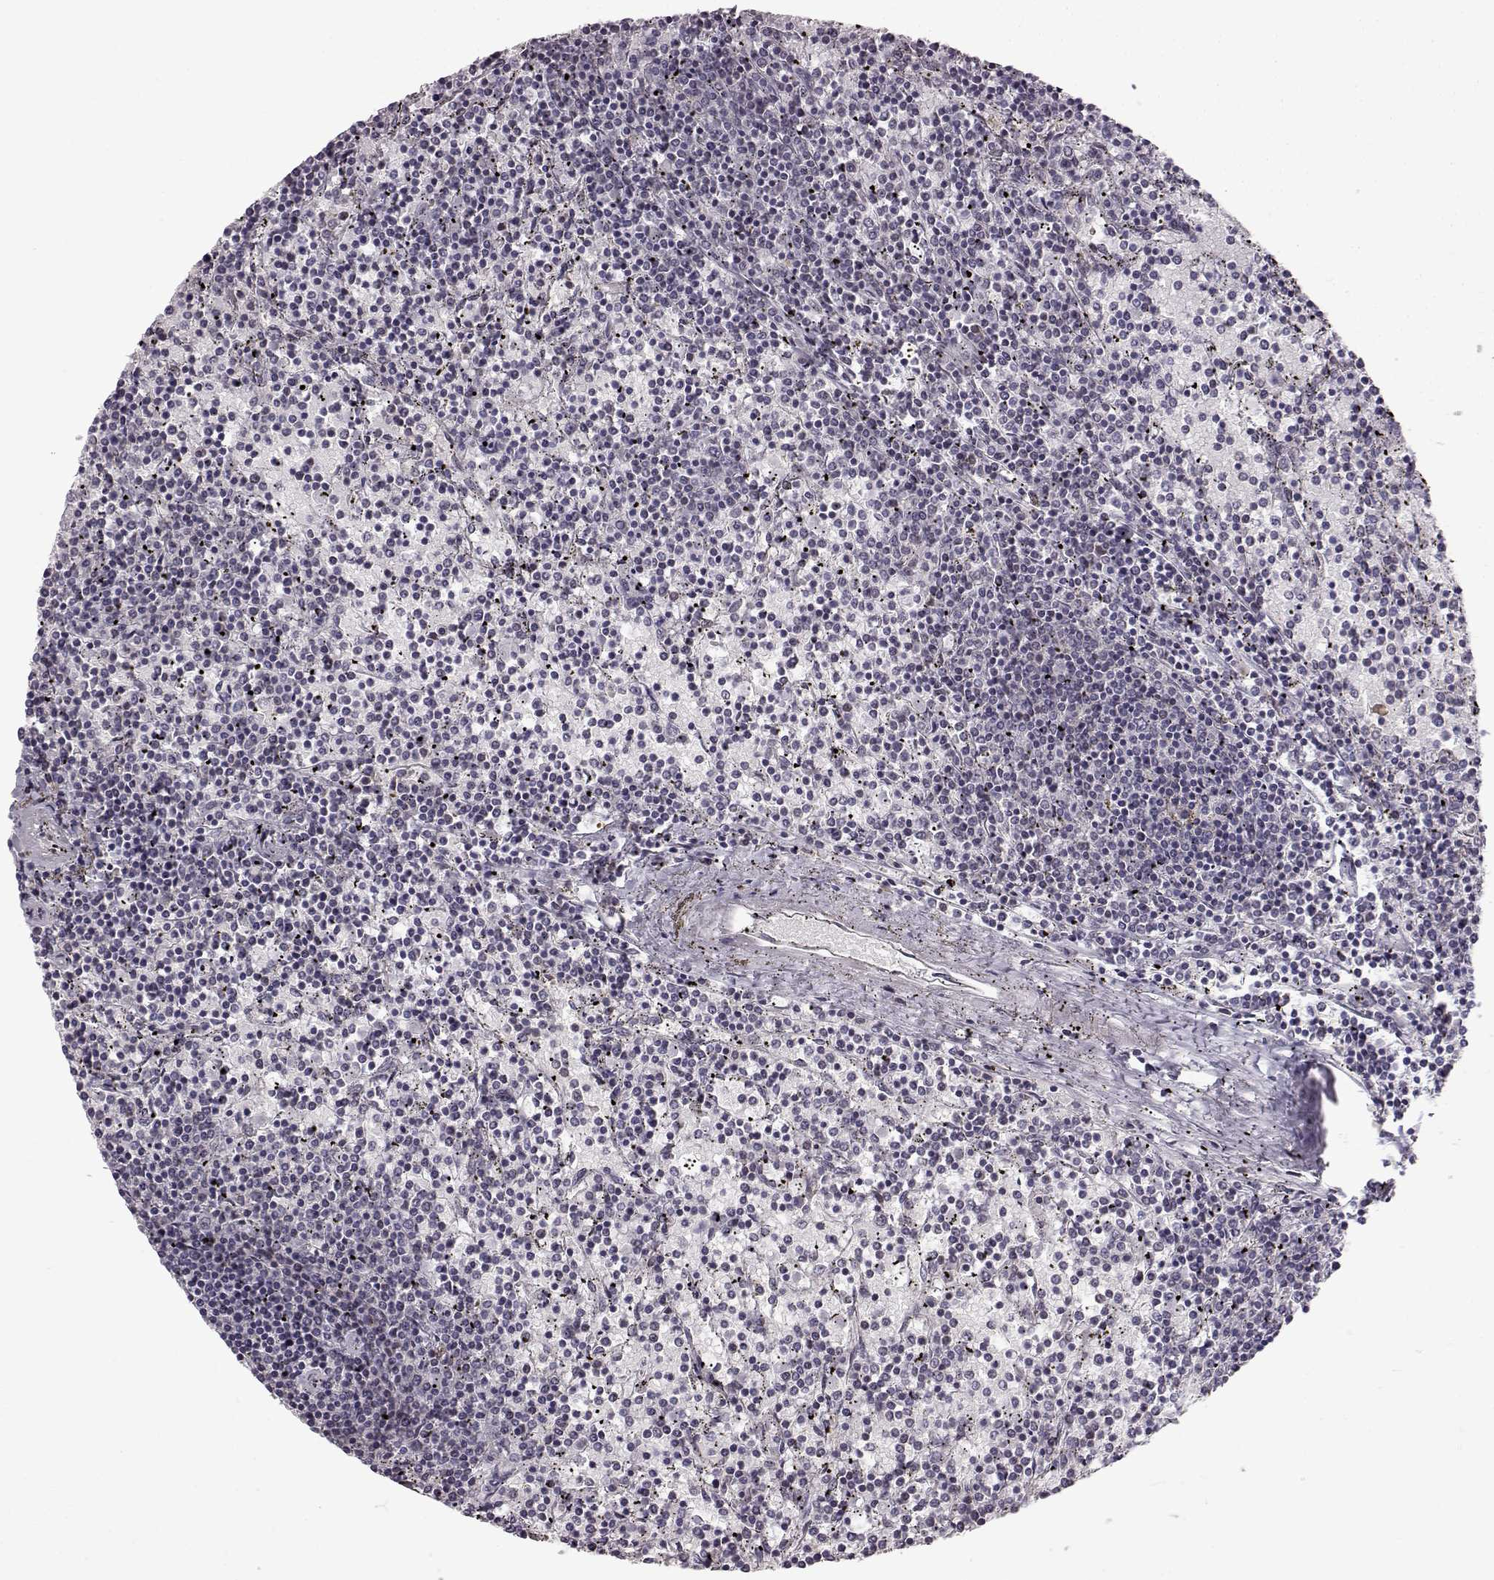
{"staining": {"intensity": "negative", "quantity": "none", "location": "none"}, "tissue": "lymphoma", "cell_type": "Tumor cells", "image_type": "cancer", "snomed": [{"axis": "morphology", "description": "Malignant lymphoma, non-Hodgkin's type, Low grade"}, {"axis": "topography", "description": "Spleen"}], "caption": "There is no significant staining in tumor cells of low-grade malignant lymphoma, non-Hodgkin's type.", "gene": "B3GNT6", "patient": {"sex": "female", "age": 77}}